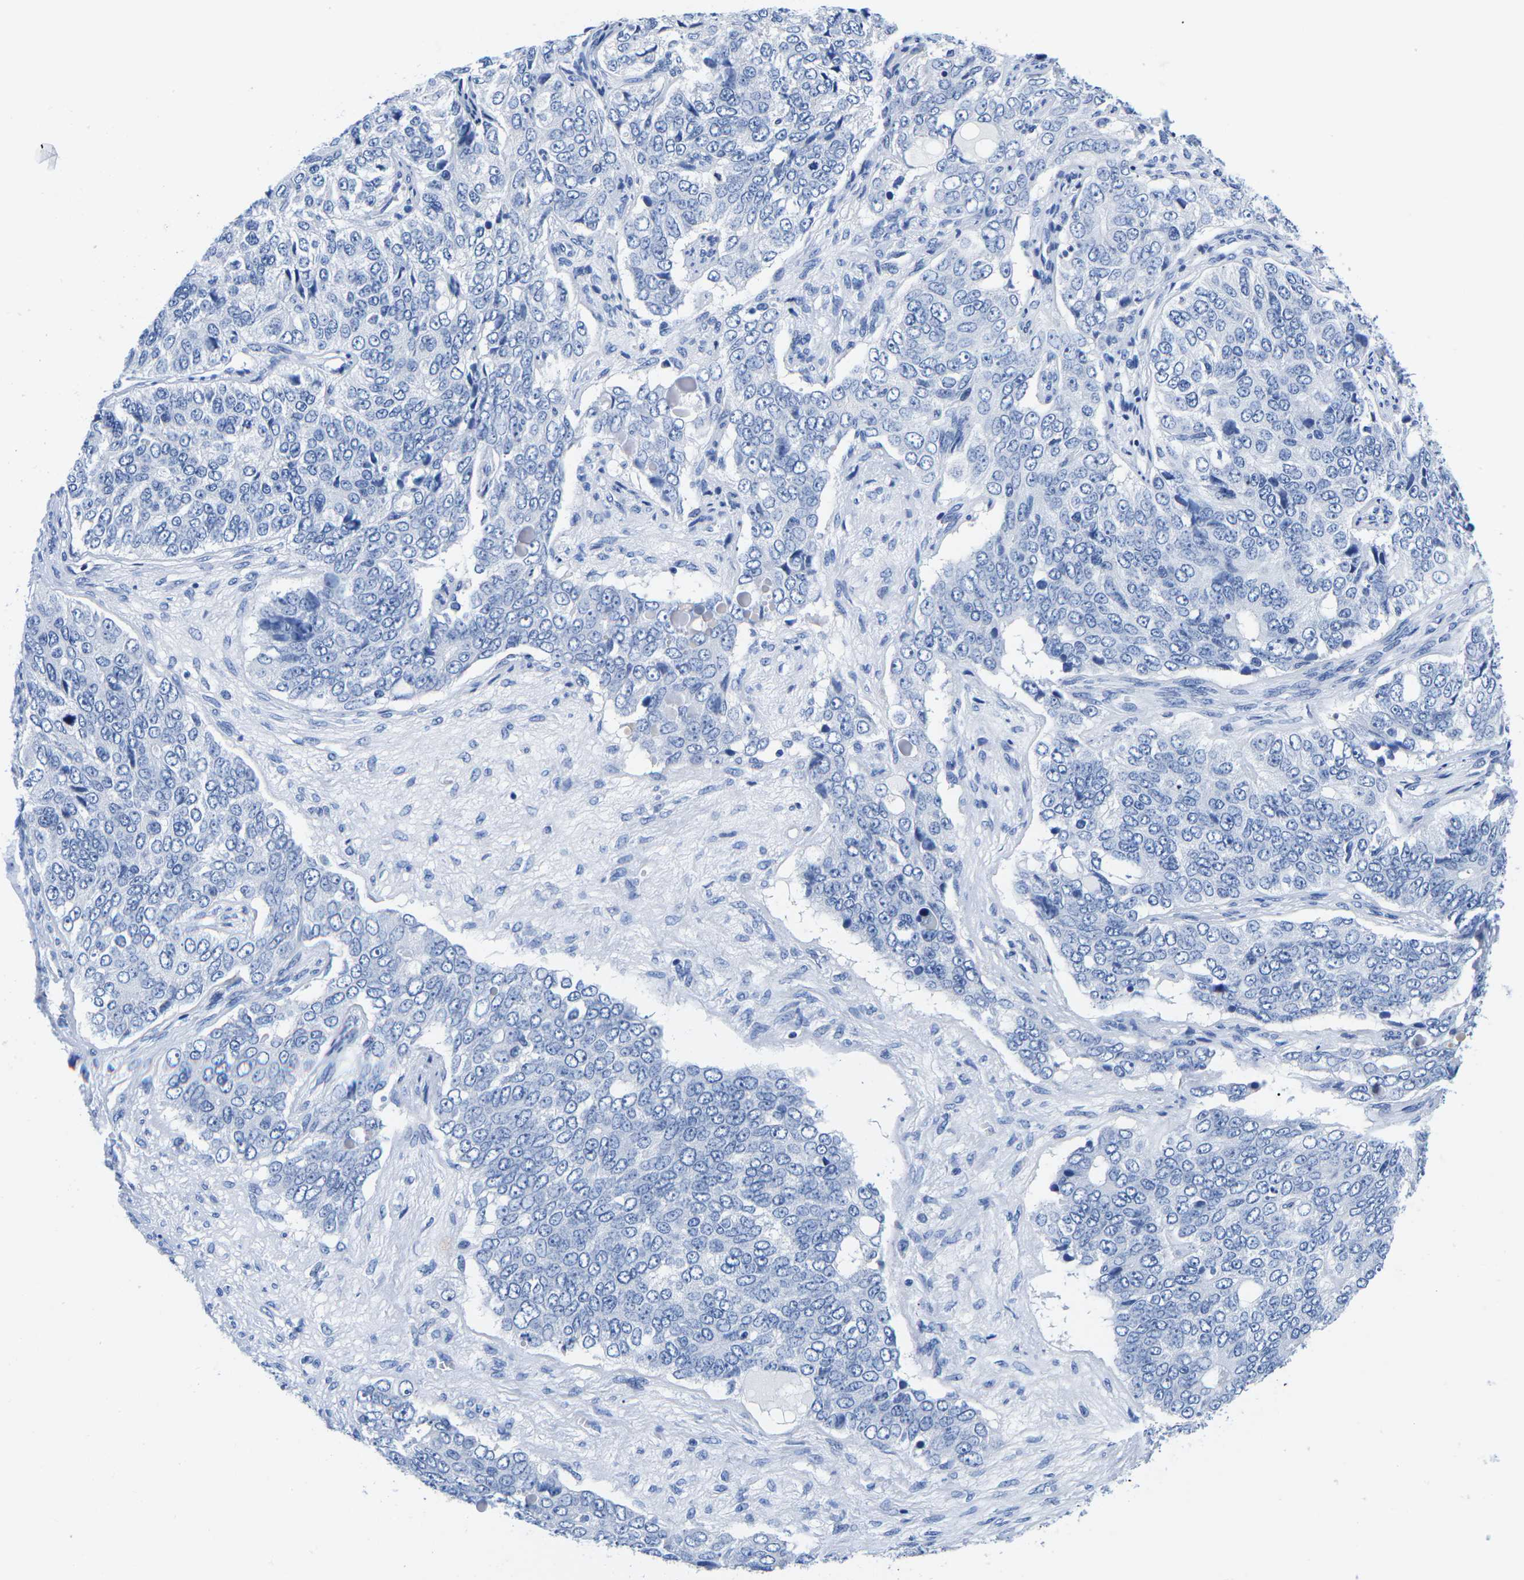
{"staining": {"intensity": "negative", "quantity": "none", "location": "none"}, "tissue": "ovarian cancer", "cell_type": "Tumor cells", "image_type": "cancer", "snomed": [{"axis": "morphology", "description": "Carcinoma, endometroid"}, {"axis": "topography", "description": "Ovary"}], "caption": "Human ovarian cancer stained for a protein using immunohistochemistry (IHC) reveals no staining in tumor cells.", "gene": "CYP1A2", "patient": {"sex": "female", "age": 51}}